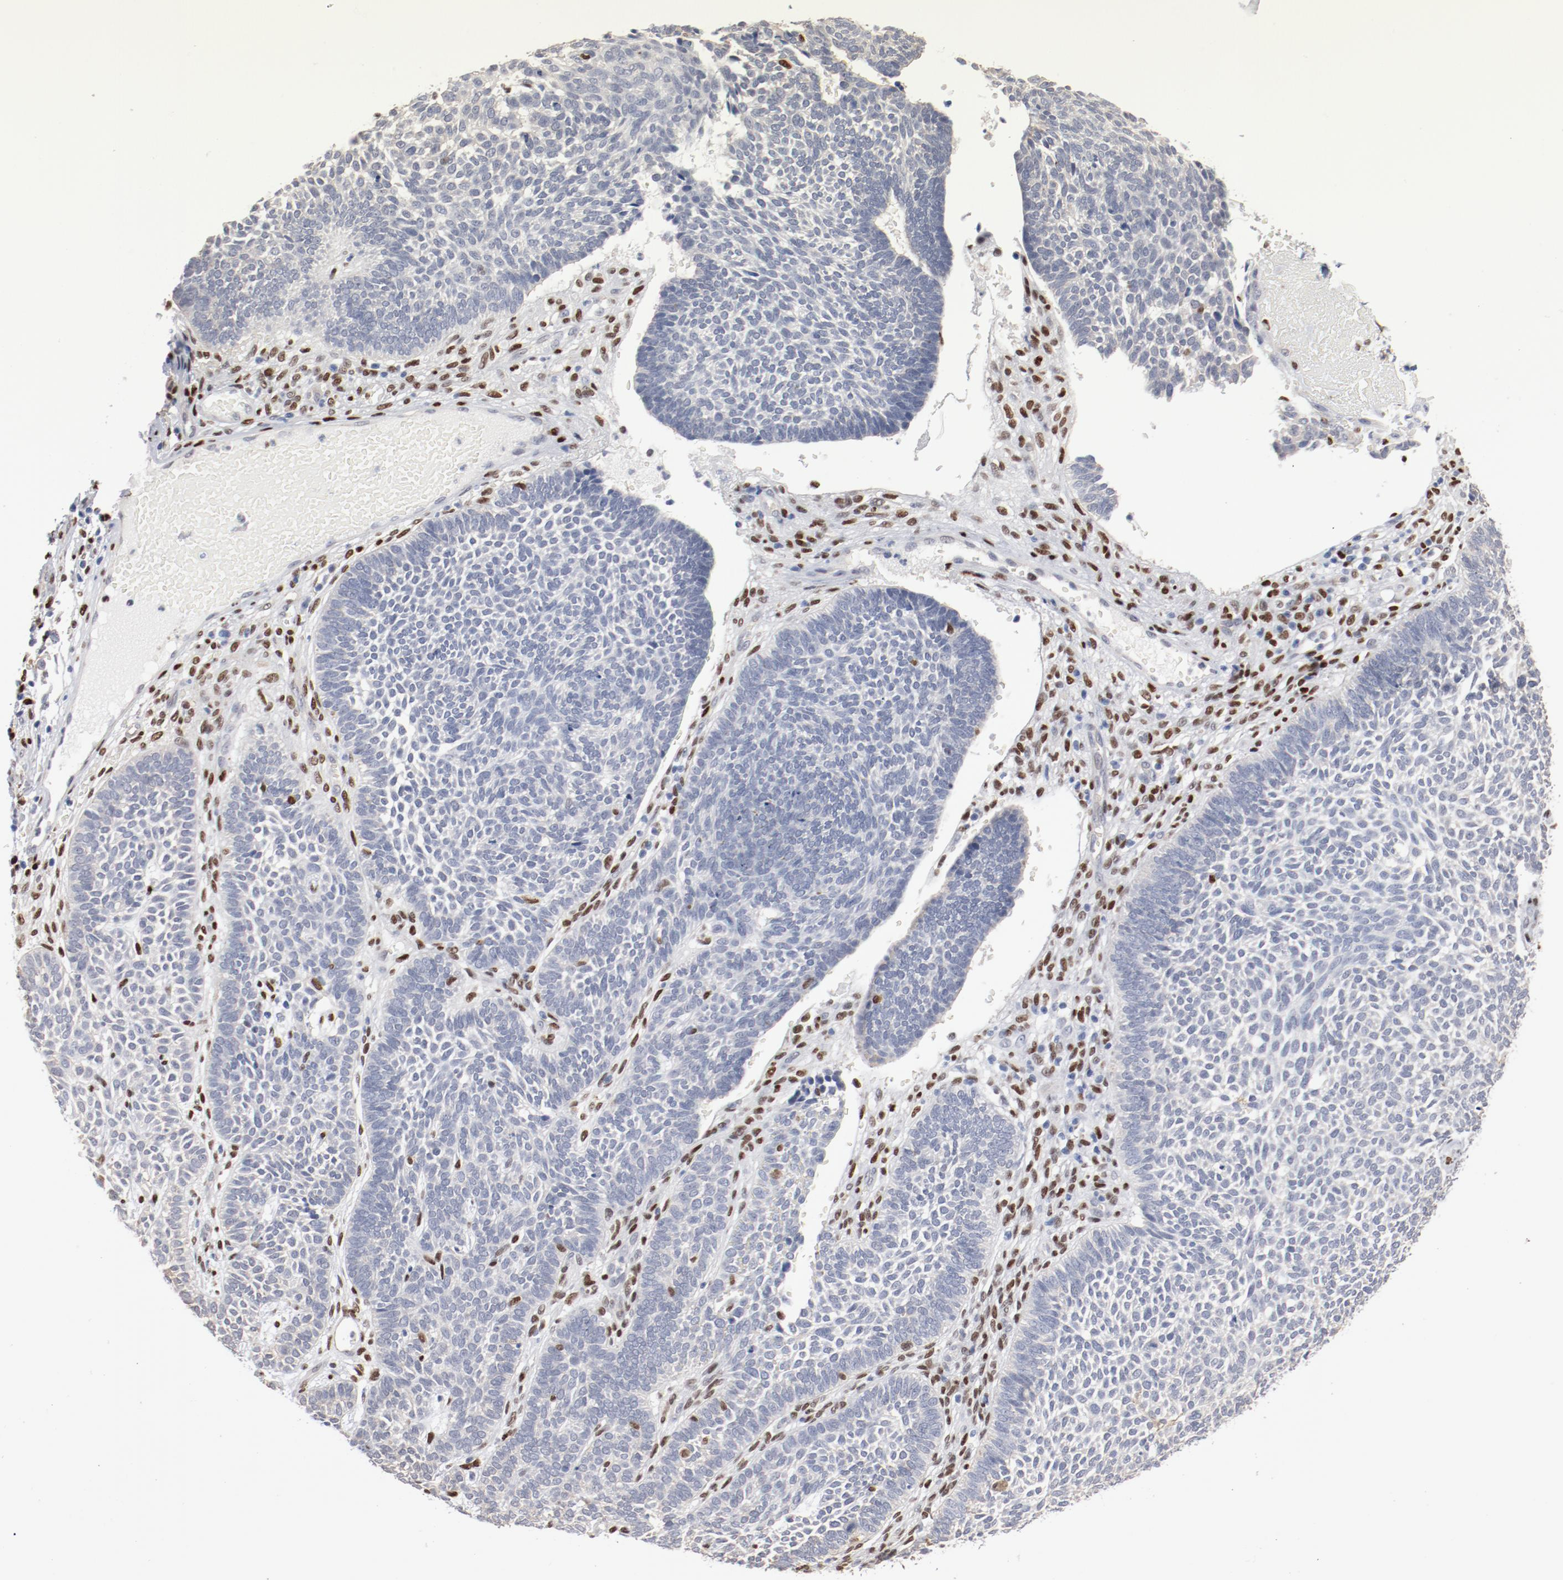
{"staining": {"intensity": "negative", "quantity": "none", "location": "none"}, "tissue": "skin cancer", "cell_type": "Tumor cells", "image_type": "cancer", "snomed": [{"axis": "morphology", "description": "Normal tissue, NOS"}, {"axis": "morphology", "description": "Basal cell carcinoma"}, {"axis": "topography", "description": "Skin"}], "caption": "This image is of skin cancer stained with IHC to label a protein in brown with the nuclei are counter-stained blue. There is no staining in tumor cells.", "gene": "ZEB2", "patient": {"sex": "male", "age": 87}}